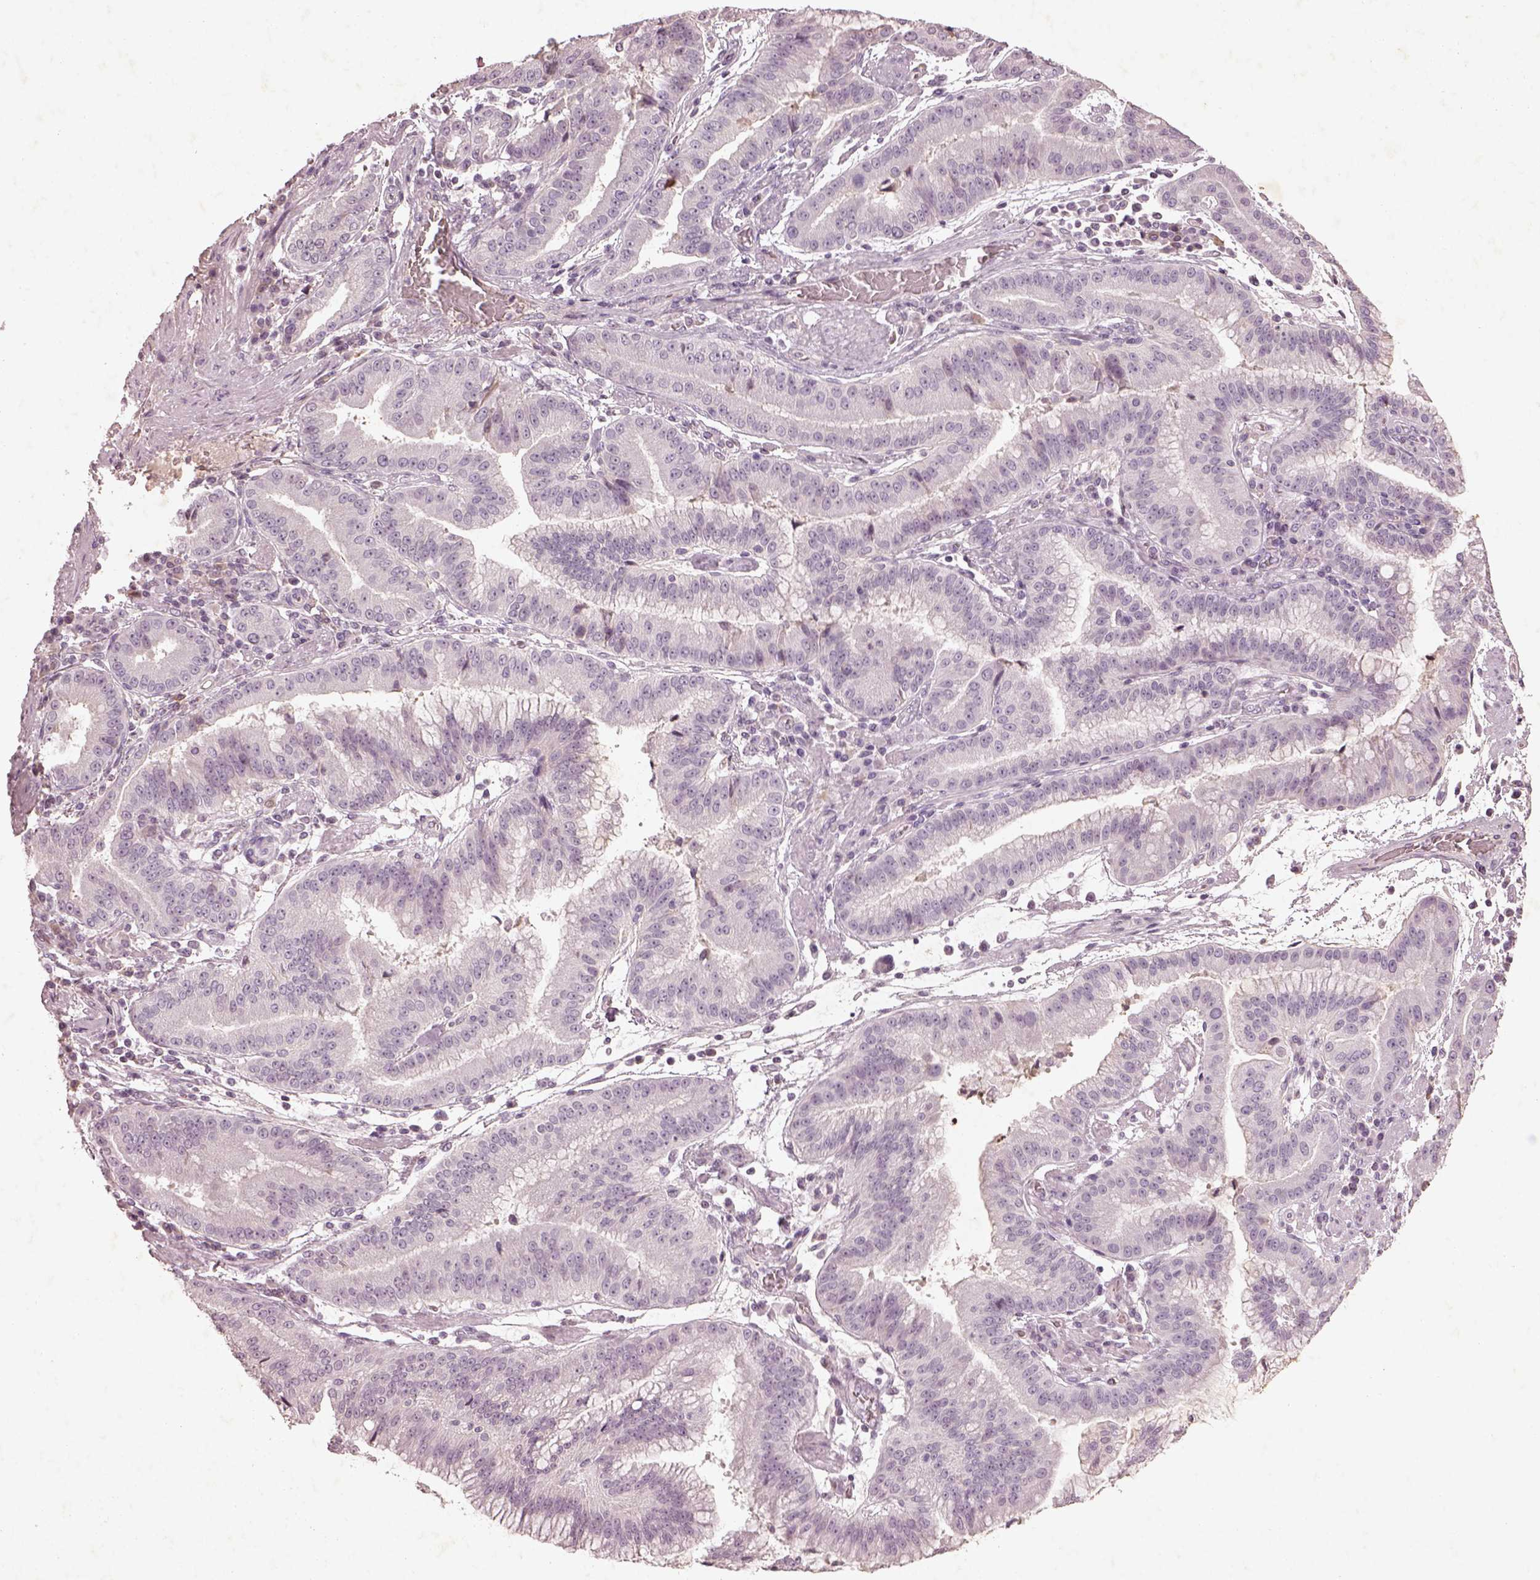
{"staining": {"intensity": "negative", "quantity": "none", "location": "none"}, "tissue": "stomach cancer", "cell_type": "Tumor cells", "image_type": "cancer", "snomed": [{"axis": "morphology", "description": "Adenocarcinoma, NOS"}, {"axis": "topography", "description": "Stomach"}], "caption": "Image shows no protein expression in tumor cells of stomach adenocarcinoma tissue.", "gene": "TLX3", "patient": {"sex": "male", "age": 83}}